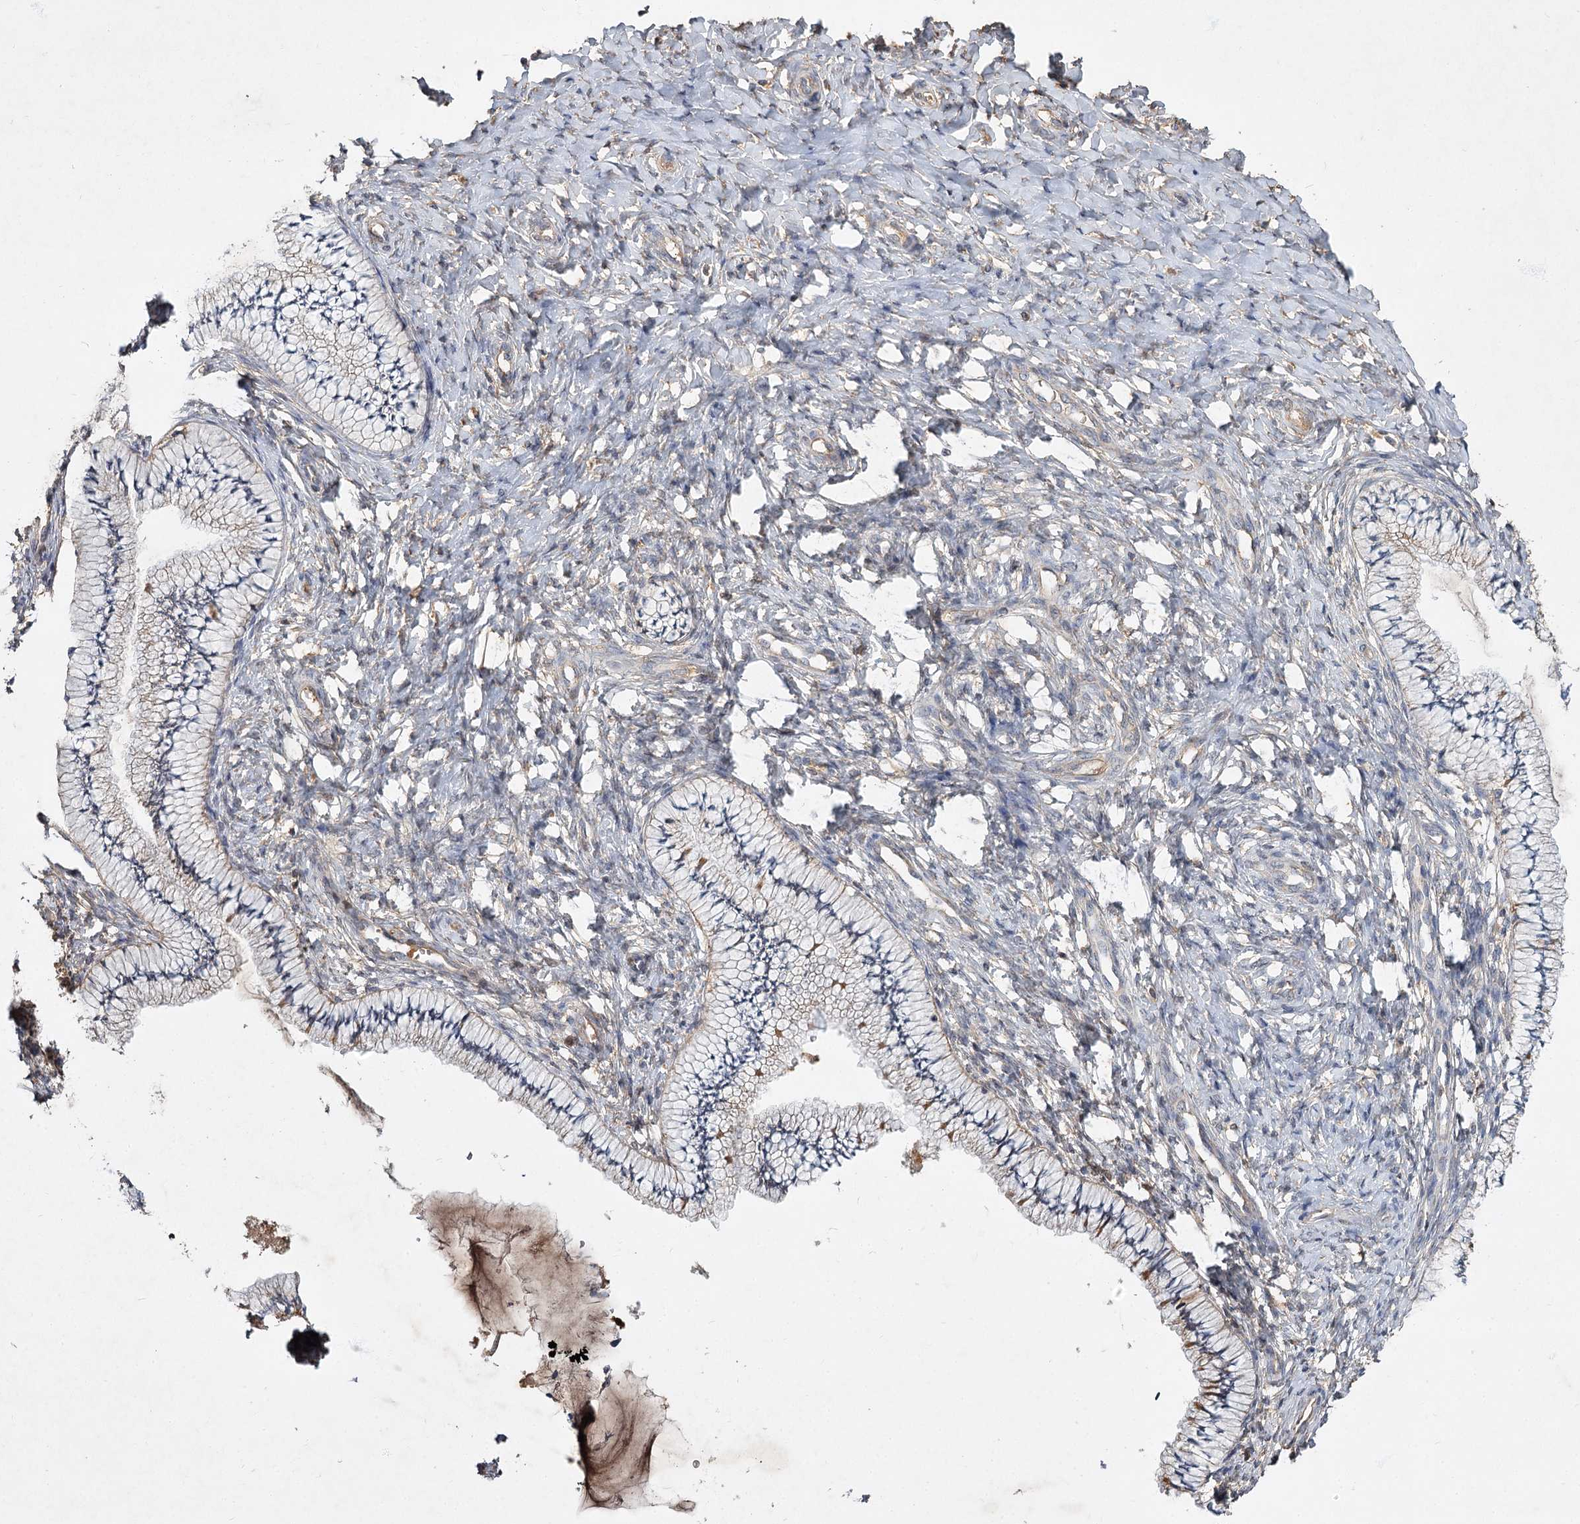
{"staining": {"intensity": "weak", "quantity": "<25%", "location": "cytoplasmic/membranous"}, "tissue": "cervix", "cell_type": "Glandular cells", "image_type": "normal", "snomed": [{"axis": "morphology", "description": "Normal tissue, NOS"}, {"axis": "topography", "description": "Cervix"}], "caption": "IHC of unremarkable human cervix displays no positivity in glandular cells.", "gene": "MFN1", "patient": {"sex": "female", "age": 36}}